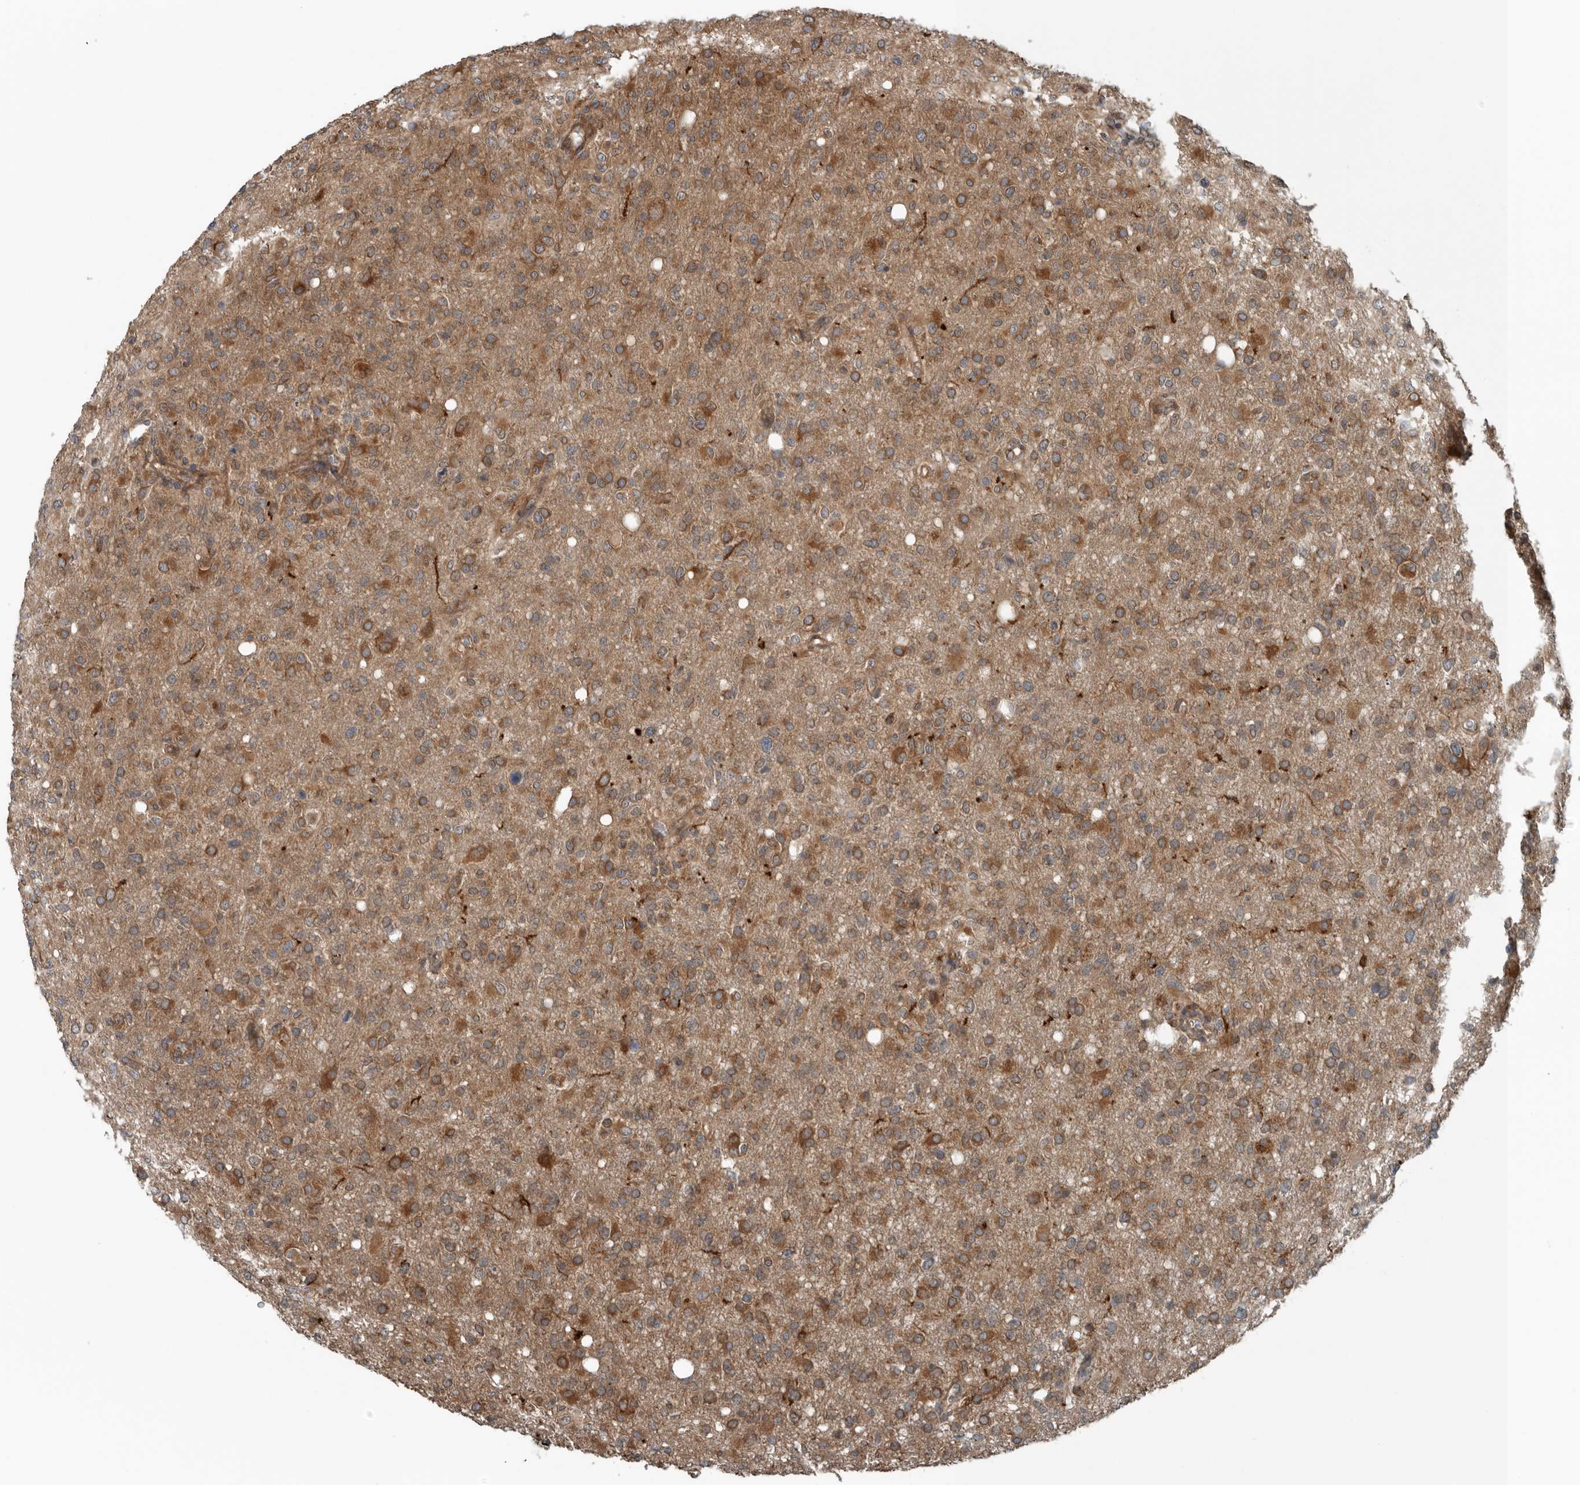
{"staining": {"intensity": "moderate", "quantity": ">75%", "location": "cytoplasmic/membranous"}, "tissue": "glioma", "cell_type": "Tumor cells", "image_type": "cancer", "snomed": [{"axis": "morphology", "description": "Glioma, malignant, High grade"}, {"axis": "topography", "description": "Brain"}], "caption": "An IHC photomicrograph of neoplastic tissue is shown. Protein staining in brown highlights moderate cytoplasmic/membranous positivity in glioma within tumor cells.", "gene": "AMFR", "patient": {"sex": "female", "age": 57}}